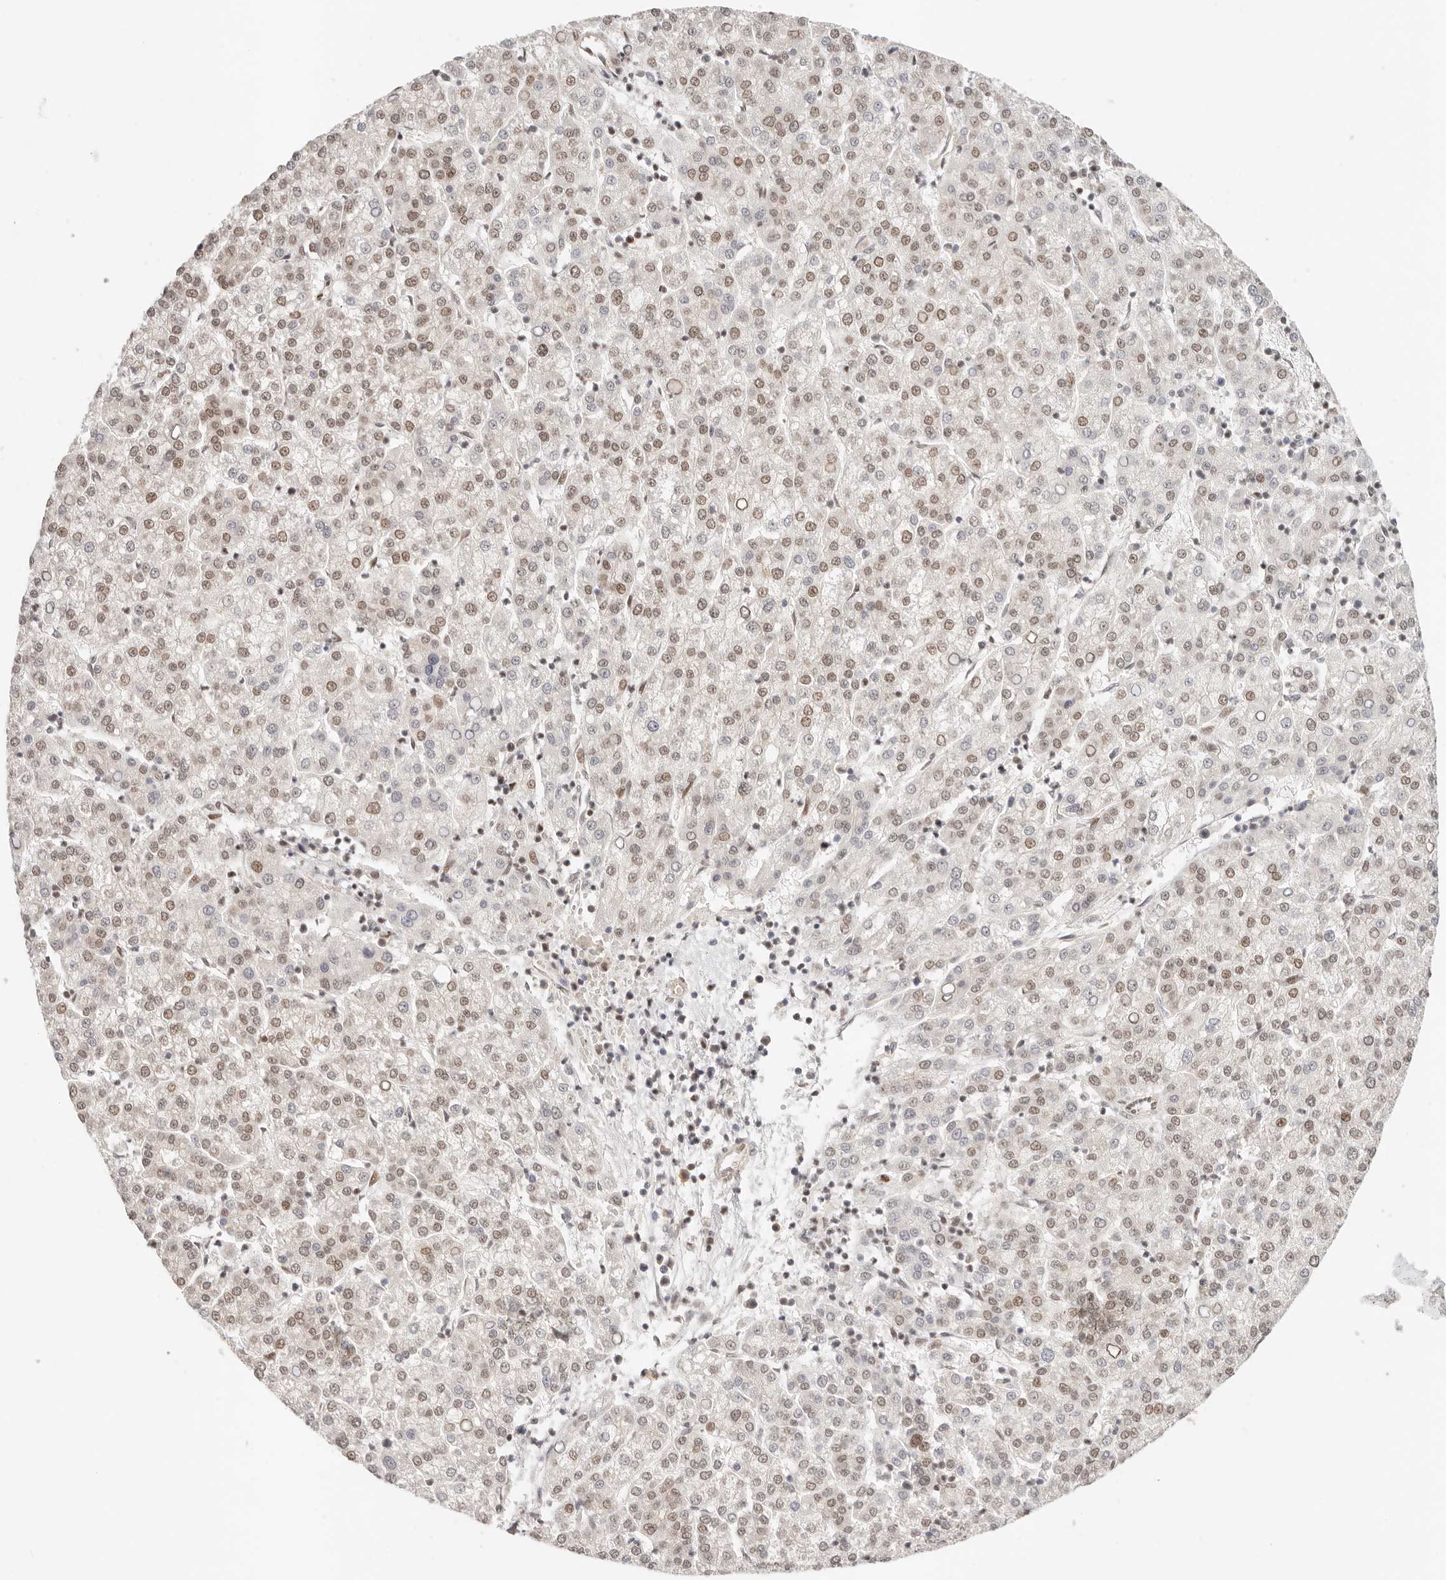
{"staining": {"intensity": "weak", "quantity": ">75%", "location": "nuclear"}, "tissue": "liver cancer", "cell_type": "Tumor cells", "image_type": "cancer", "snomed": [{"axis": "morphology", "description": "Carcinoma, Hepatocellular, NOS"}, {"axis": "topography", "description": "Liver"}], "caption": "Liver cancer (hepatocellular carcinoma) stained with a brown dye displays weak nuclear positive expression in about >75% of tumor cells.", "gene": "HOXC5", "patient": {"sex": "female", "age": 58}}